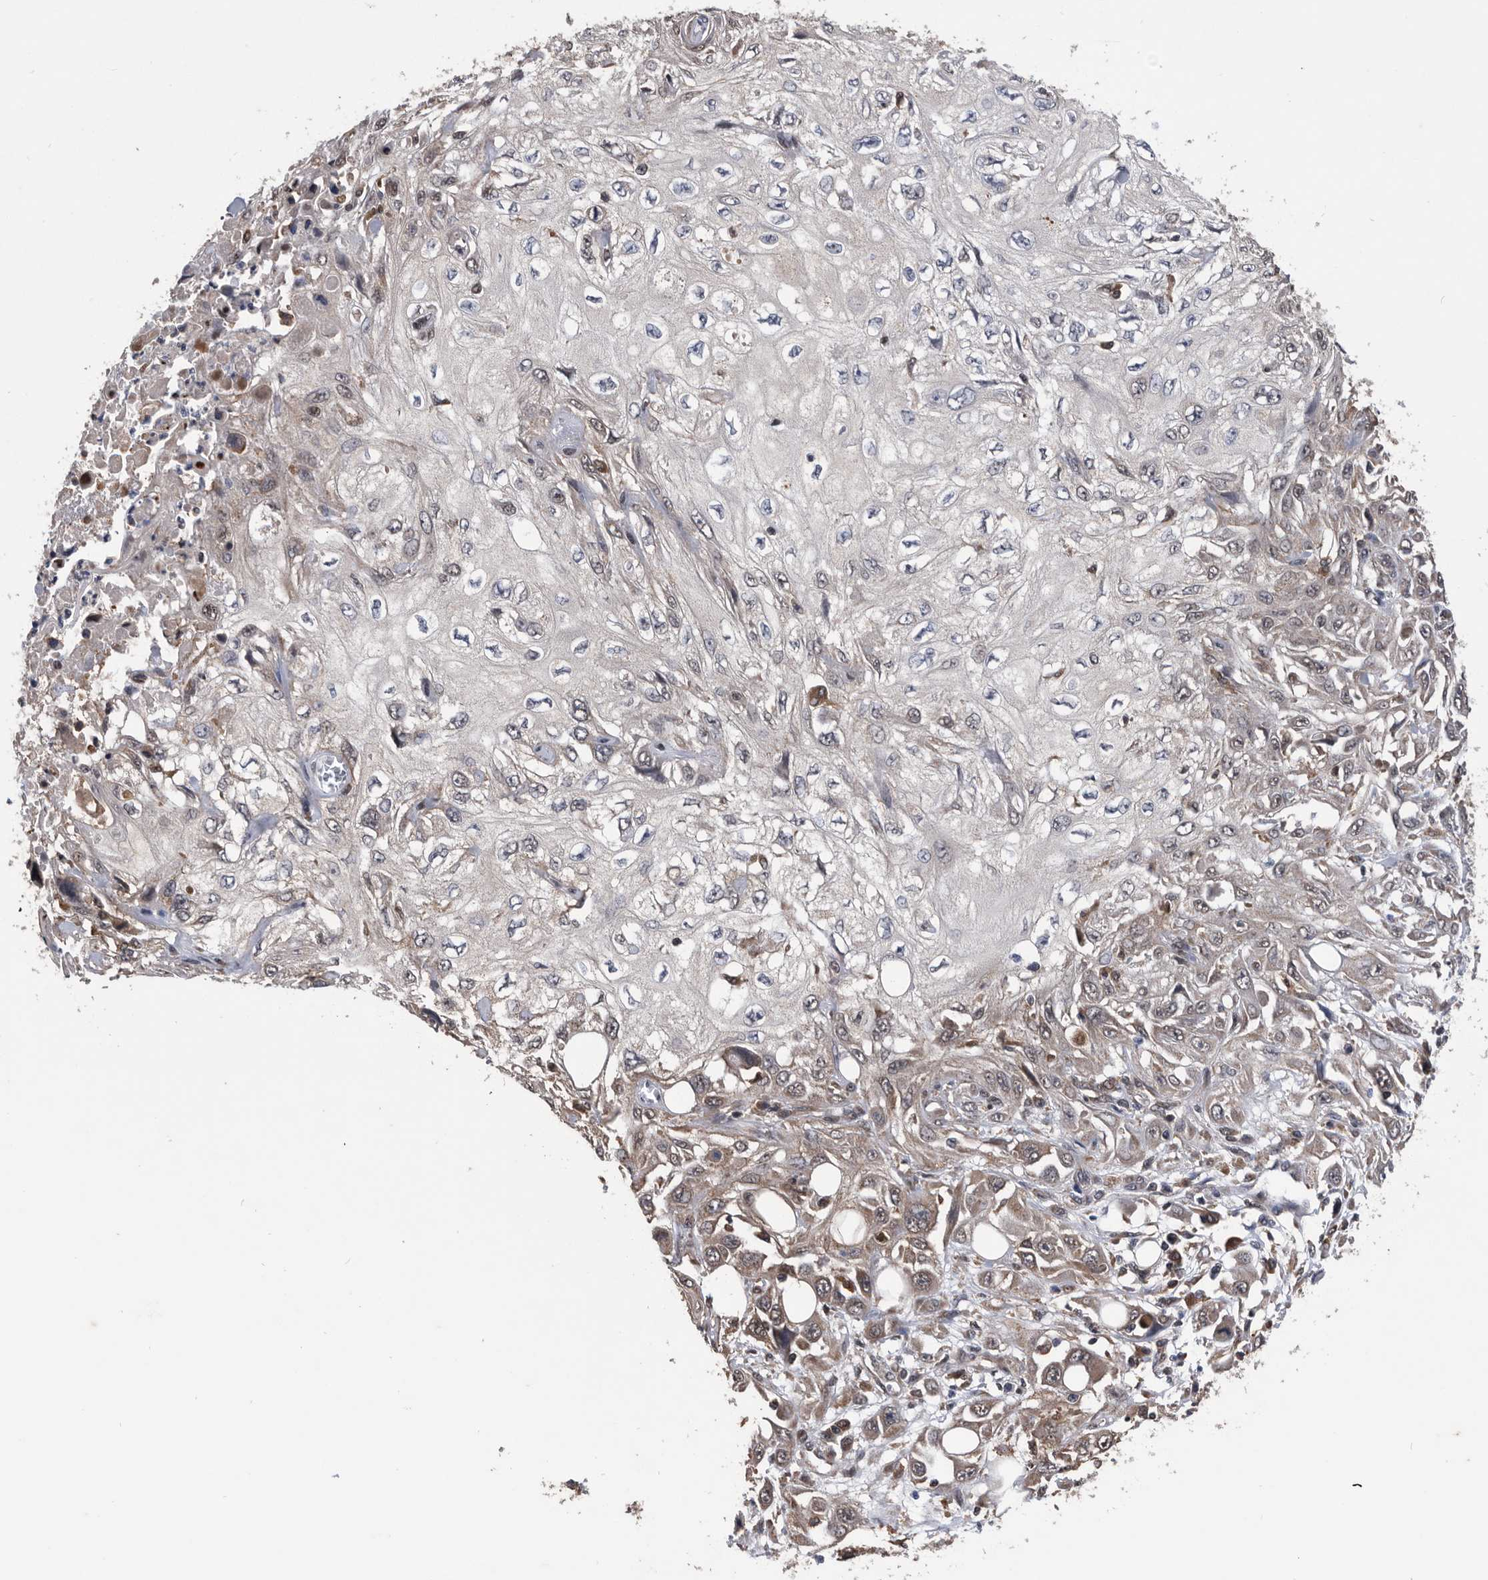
{"staining": {"intensity": "weak", "quantity": "25%-75%", "location": "cytoplasmic/membranous"}, "tissue": "skin cancer", "cell_type": "Tumor cells", "image_type": "cancer", "snomed": [{"axis": "morphology", "description": "Squamous cell carcinoma, NOS"}, {"axis": "topography", "description": "Skin"}], "caption": "High-magnification brightfield microscopy of skin squamous cell carcinoma stained with DAB (brown) and counterstained with hematoxylin (blue). tumor cells exhibit weak cytoplasmic/membranous expression is appreciated in approximately25%-75% of cells.", "gene": "NRBP1", "patient": {"sex": "male", "age": 75}}